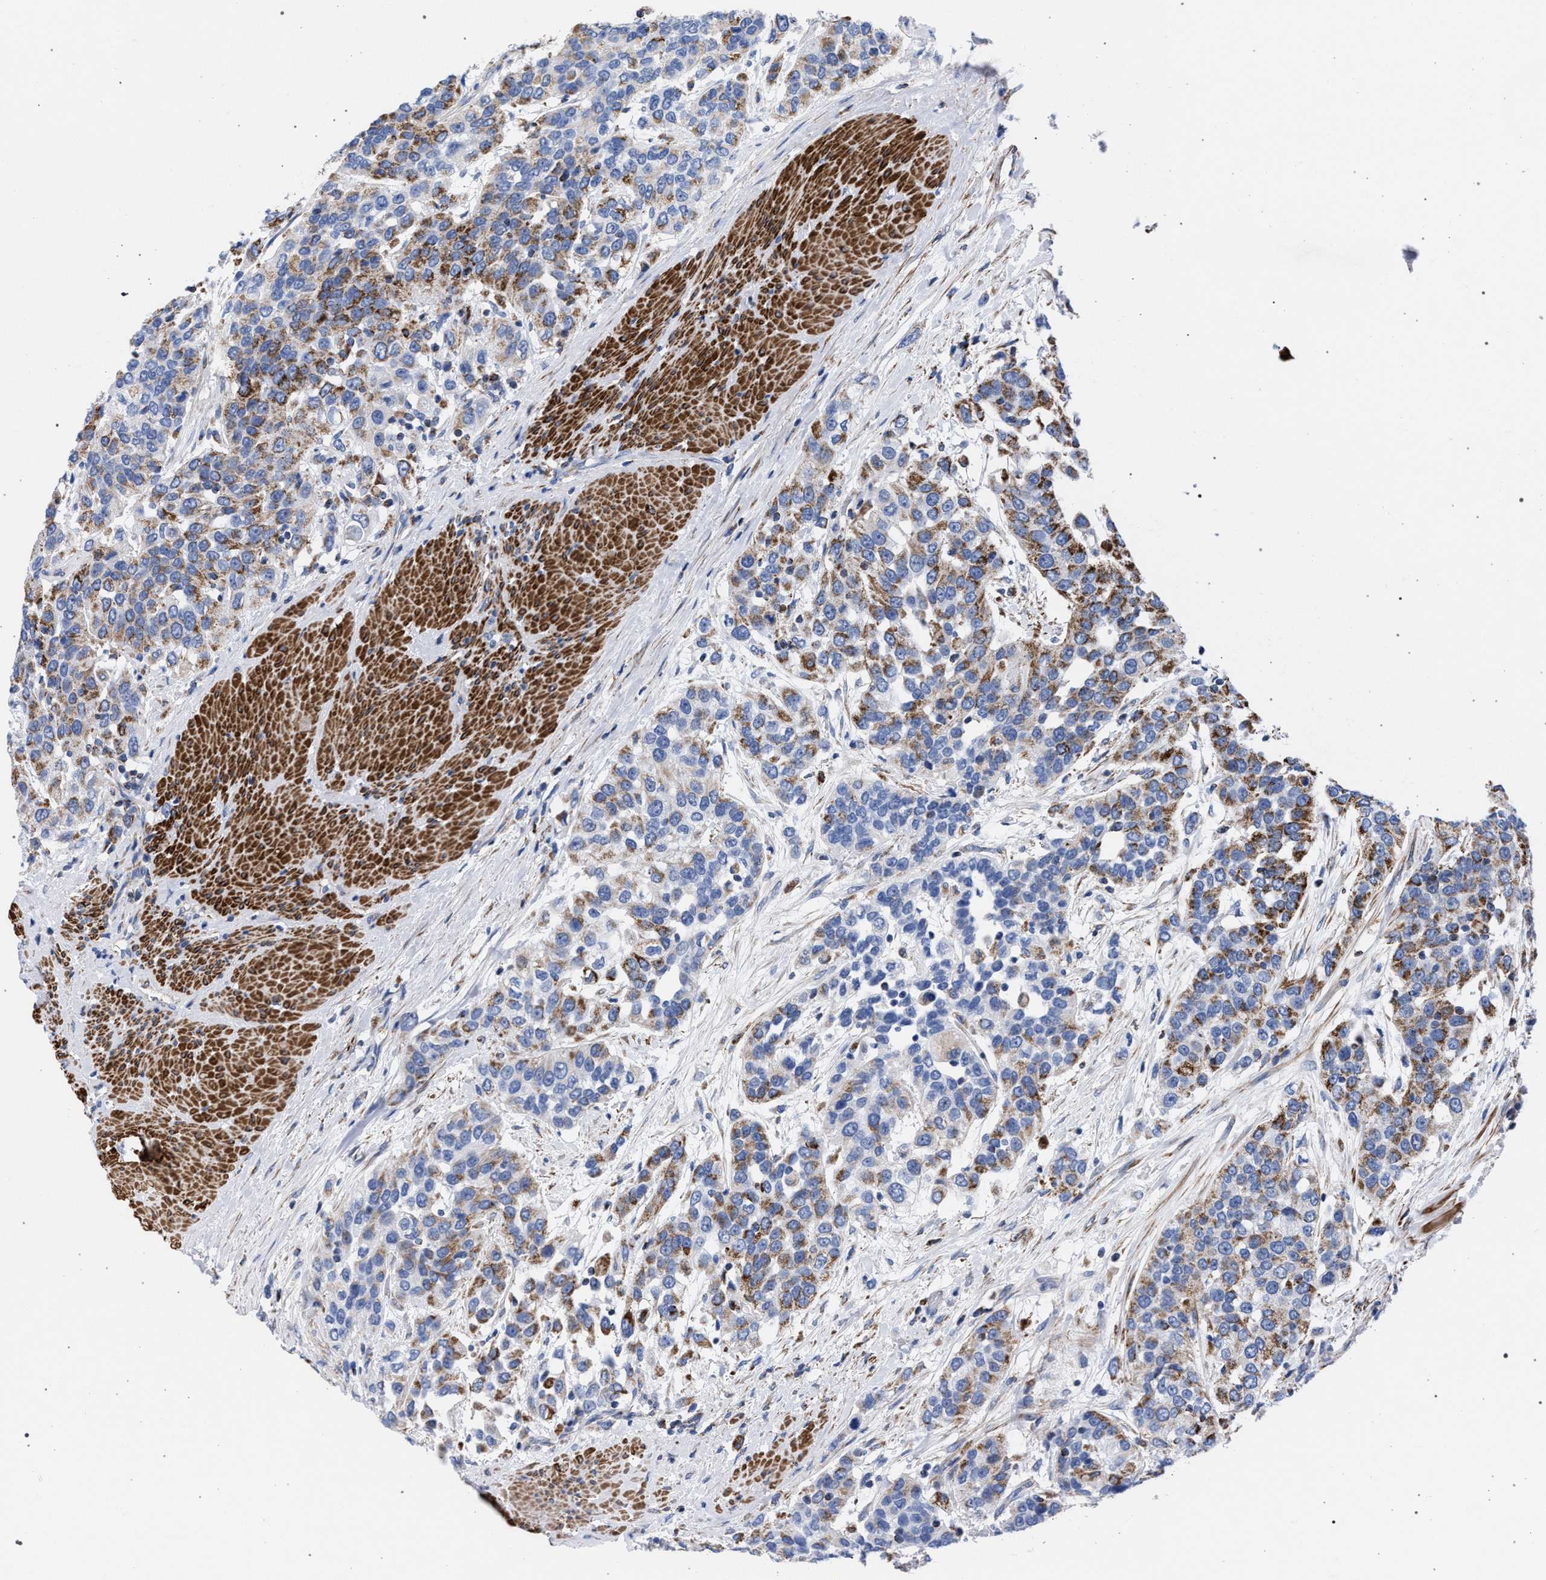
{"staining": {"intensity": "moderate", "quantity": "25%-75%", "location": "cytoplasmic/membranous"}, "tissue": "urothelial cancer", "cell_type": "Tumor cells", "image_type": "cancer", "snomed": [{"axis": "morphology", "description": "Urothelial carcinoma, High grade"}, {"axis": "topography", "description": "Urinary bladder"}], "caption": "Approximately 25%-75% of tumor cells in human high-grade urothelial carcinoma demonstrate moderate cytoplasmic/membranous protein staining as visualized by brown immunohistochemical staining.", "gene": "ACADS", "patient": {"sex": "female", "age": 80}}